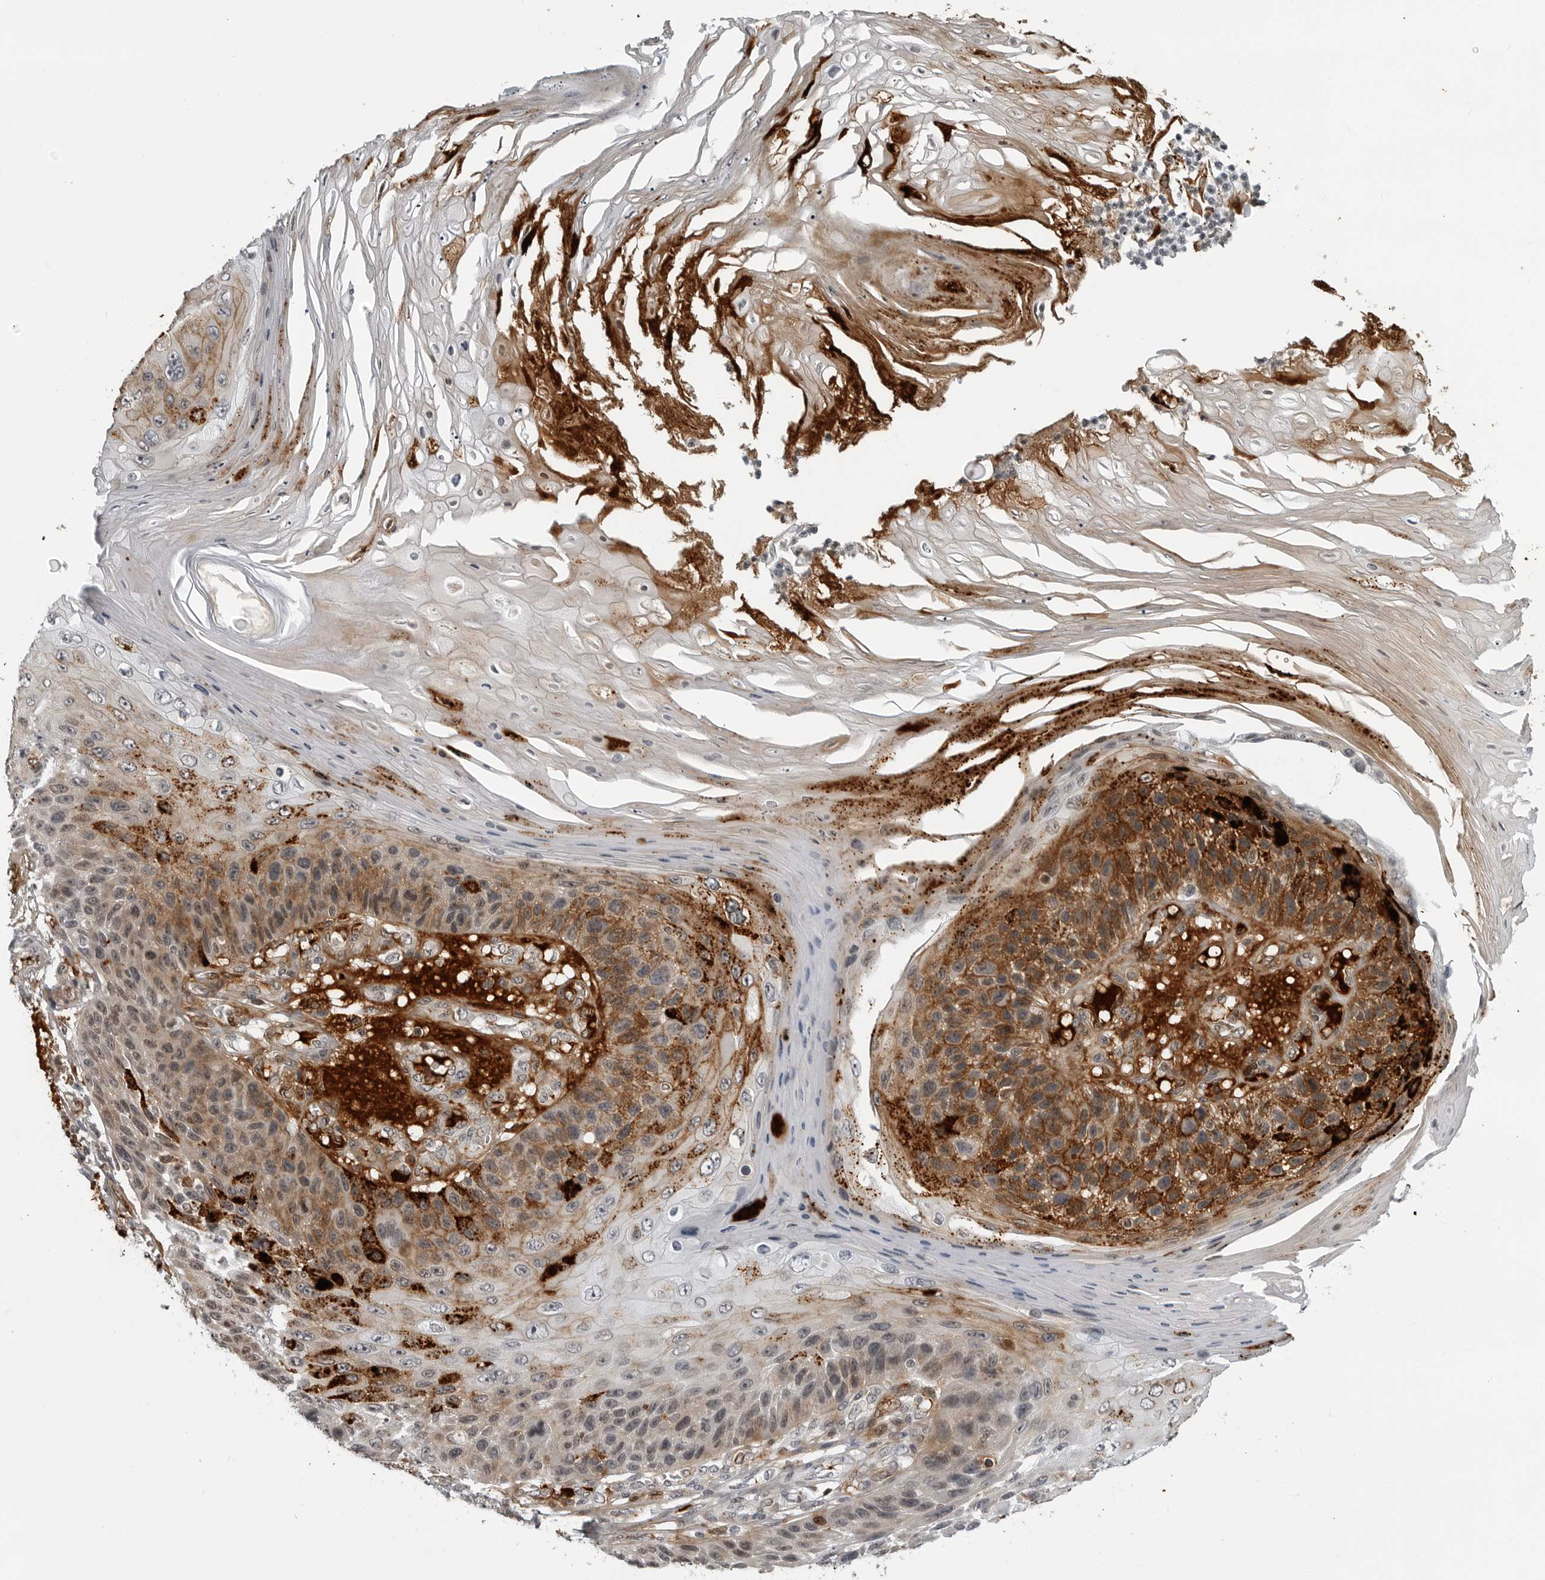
{"staining": {"intensity": "moderate", "quantity": "25%-75%", "location": "cytoplasmic/membranous"}, "tissue": "skin cancer", "cell_type": "Tumor cells", "image_type": "cancer", "snomed": [{"axis": "morphology", "description": "Squamous cell carcinoma, NOS"}, {"axis": "topography", "description": "Skin"}], "caption": "This is a micrograph of immunohistochemistry (IHC) staining of squamous cell carcinoma (skin), which shows moderate expression in the cytoplasmic/membranous of tumor cells.", "gene": "CXCR5", "patient": {"sex": "female", "age": 88}}